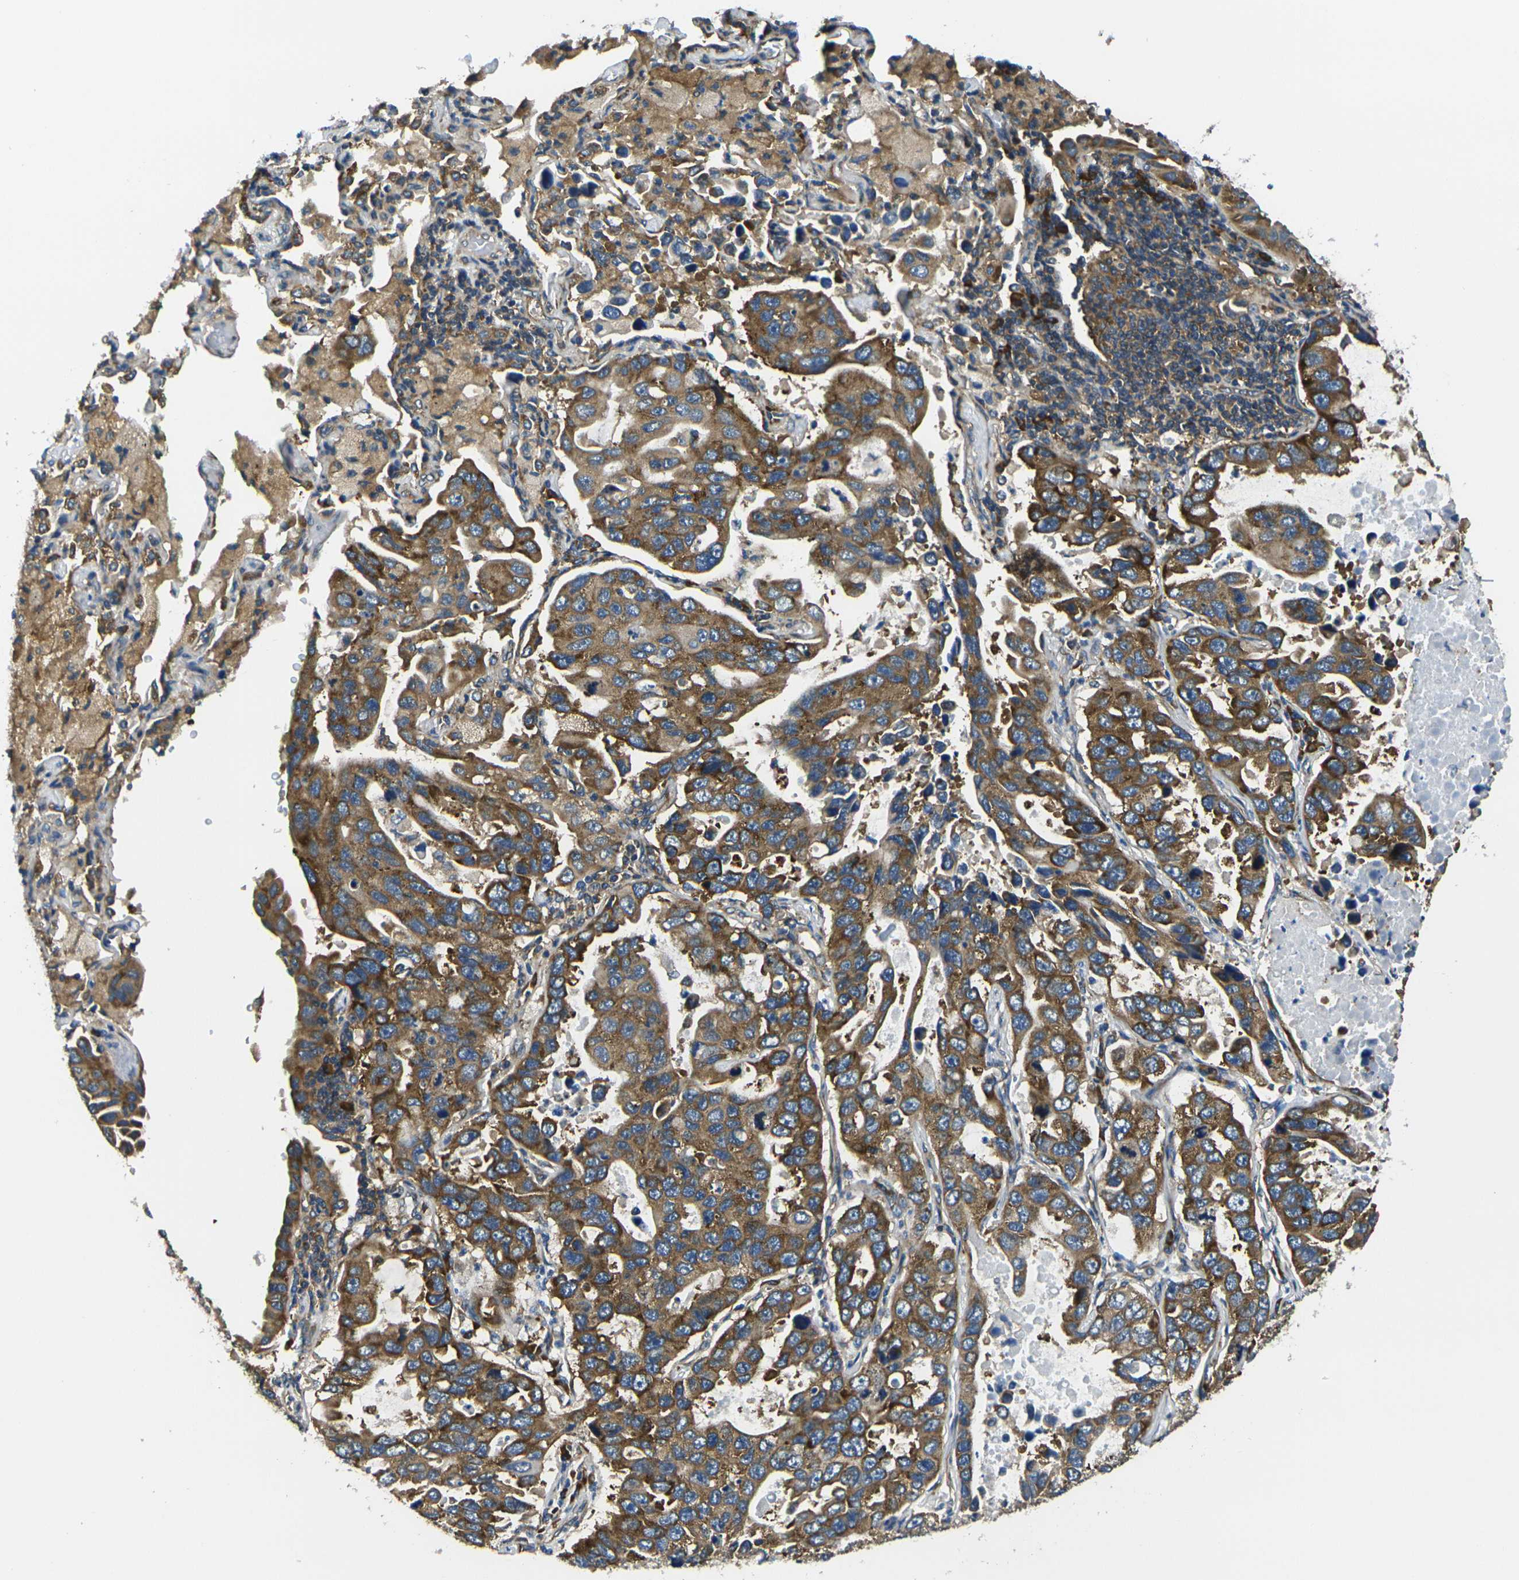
{"staining": {"intensity": "strong", "quantity": ">75%", "location": "cytoplasmic/membranous"}, "tissue": "lung cancer", "cell_type": "Tumor cells", "image_type": "cancer", "snomed": [{"axis": "morphology", "description": "Adenocarcinoma, NOS"}, {"axis": "topography", "description": "Lung"}], "caption": "Human lung cancer (adenocarcinoma) stained with a brown dye shows strong cytoplasmic/membranous positive positivity in about >75% of tumor cells.", "gene": "RPSA", "patient": {"sex": "male", "age": 64}}